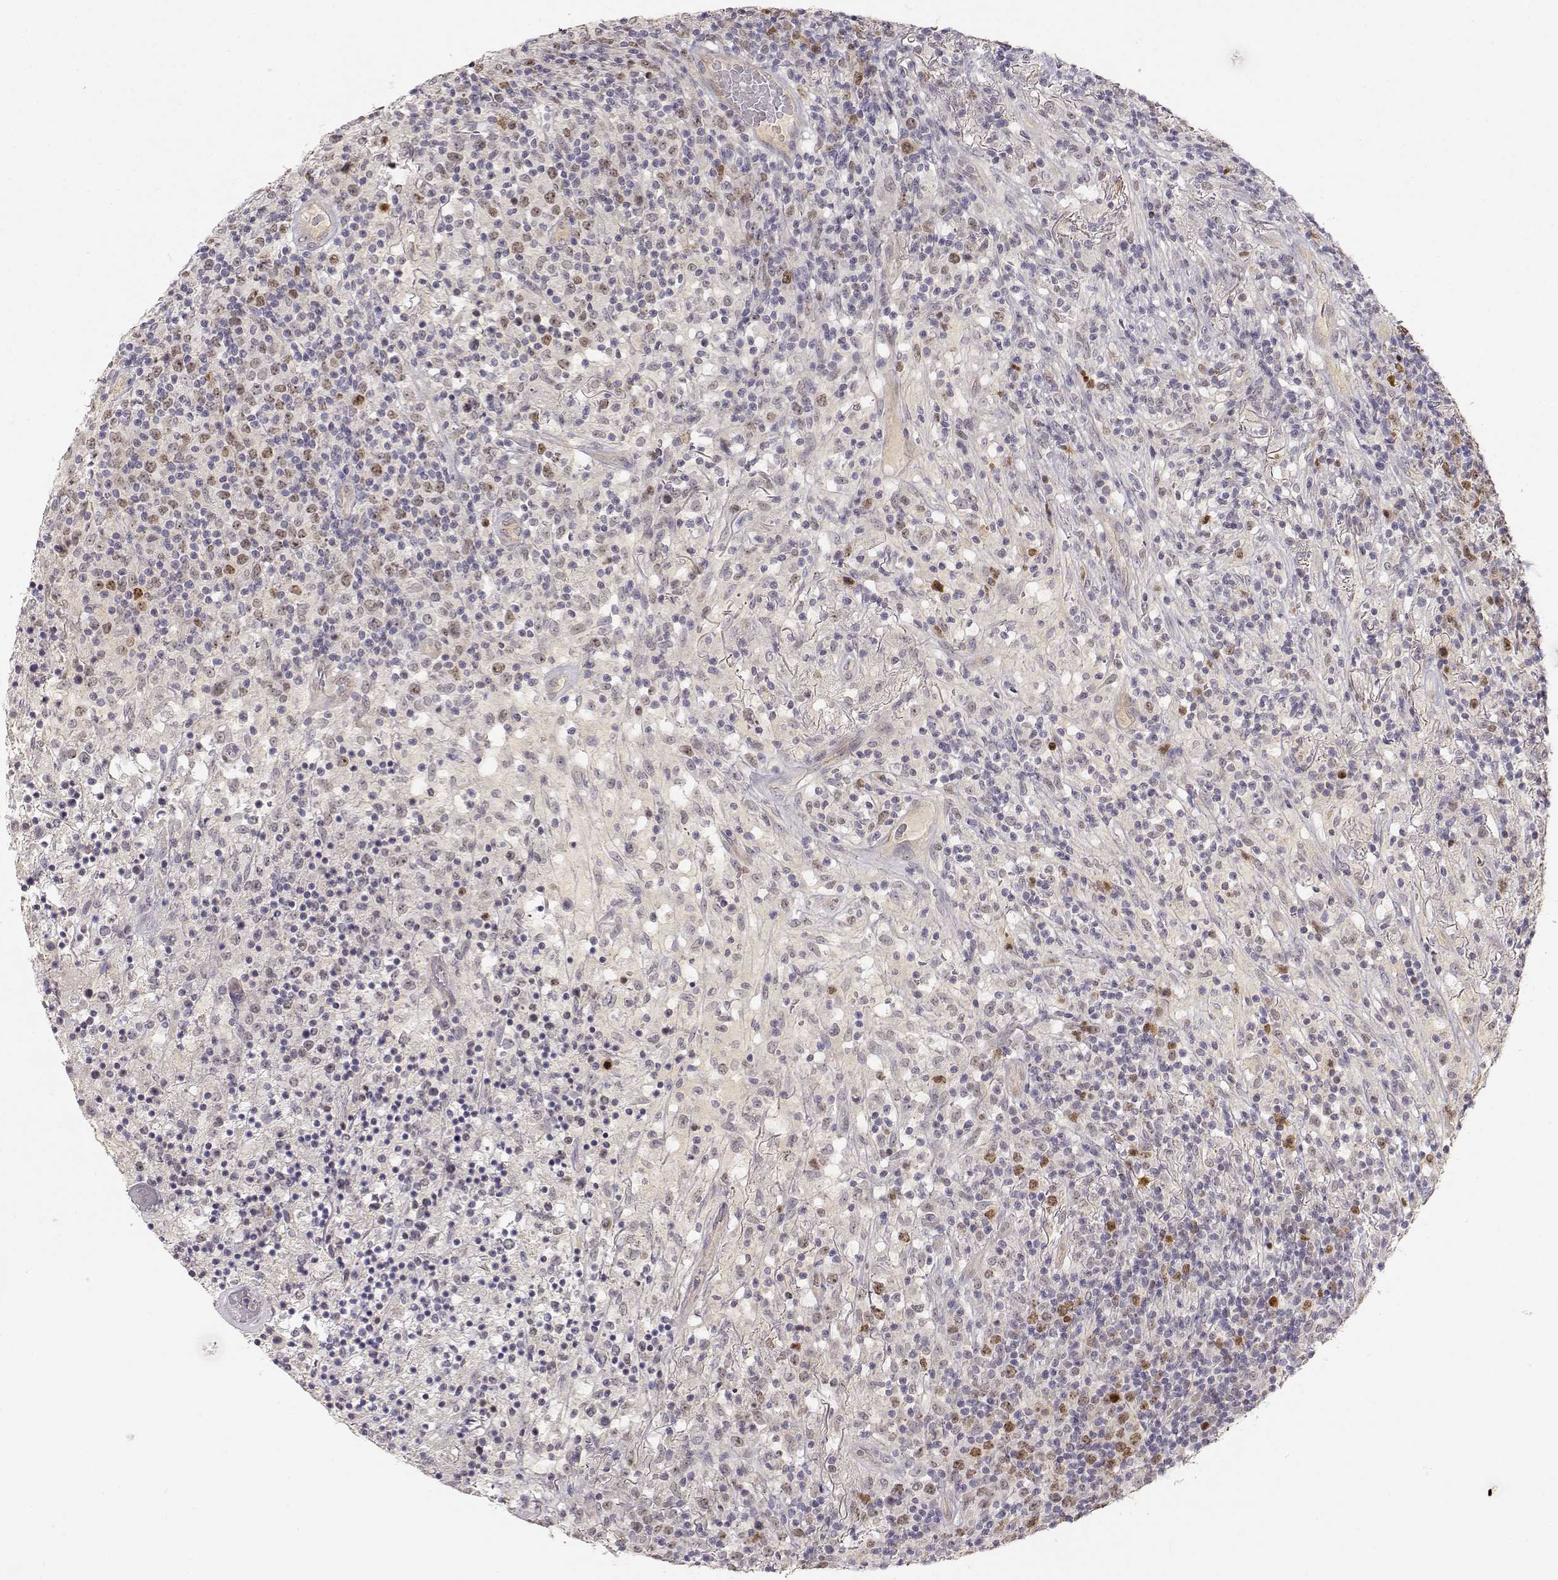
{"staining": {"intensity": "moderate", "quantity": "<25%", "location": "nuclear"}, "tissue": "lymphoma", "cell_type": "Tumor cells", "image_type": "cancer", "snomed": [{"axis": "morphology", "description": "Malignant lymphoma, non-Hodgkin's type, High grade"}, {"axis": "topography", "description": "Lung"}], "caption": "Protein staining of lymphoma tissue exhibits moderate nuclear positivity in approximately <25% of tumor cells. The staining was performed using DAB, with brown indicating positive protein expression. Nuclei are stained blue with hematoxylin.", "gene": "EAF2", "patient": {"sex": "male", "age": 79}}